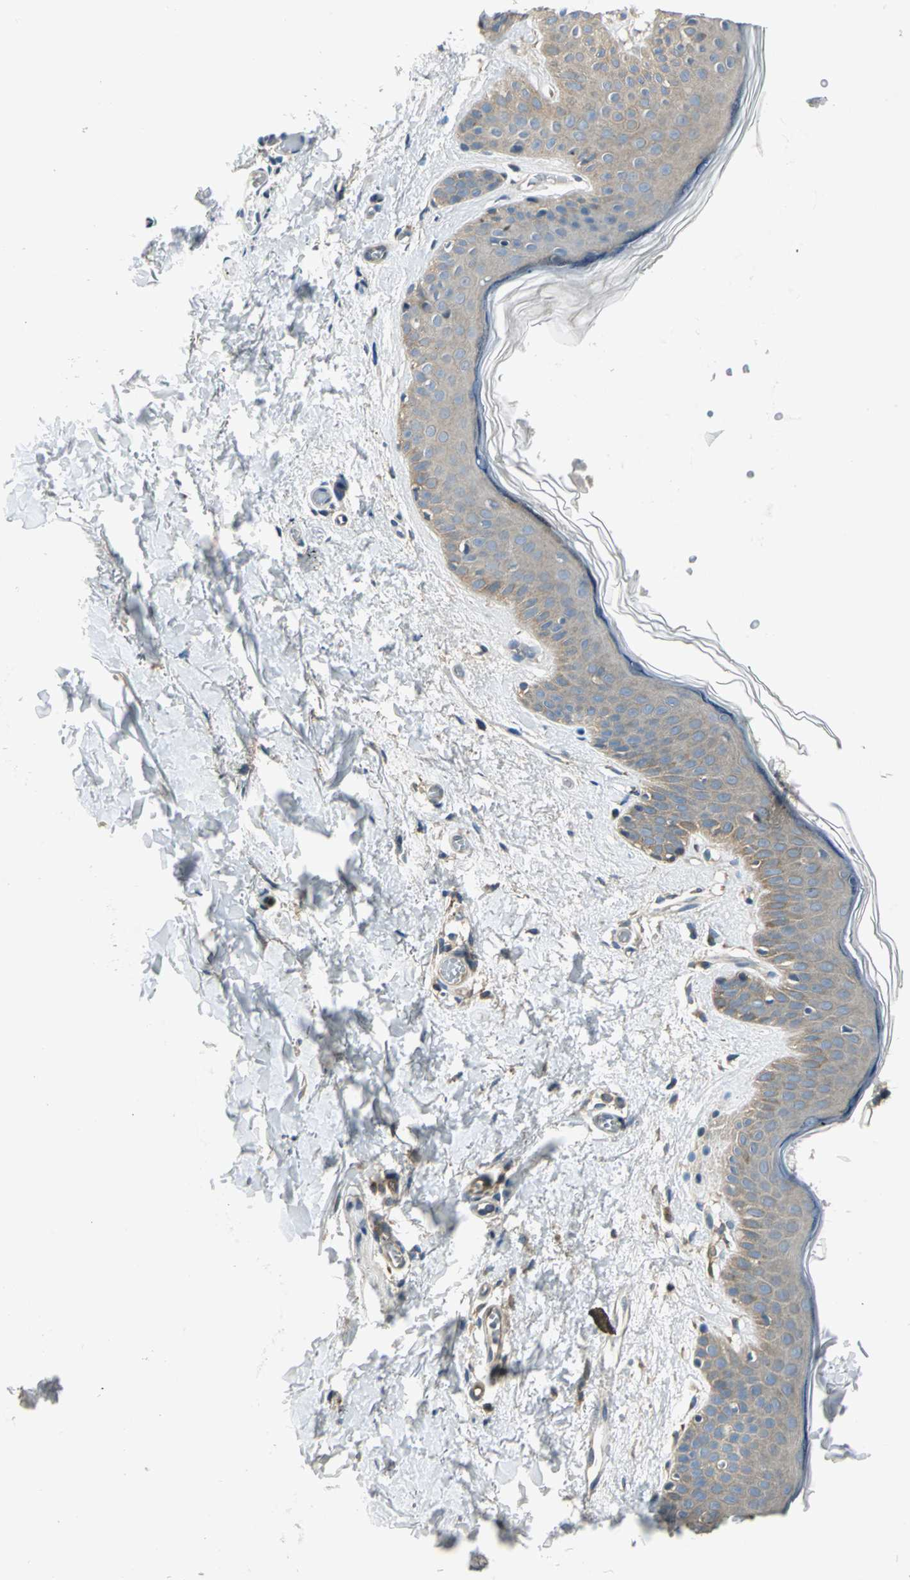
{"staining": {"intensity": "weak", "quantity": ">75%", "location": "cytoplasmic/membranous"}, "tissue": "skin", "cell_type": "Fibroblasts", "image_type": "normal", "snomed": [{"axis": "morphology", "description": "Normal tissue, NOS"}, {"axis": "topography", "description": "Skin"}], "caption": "This micrograph shows immunohistochemistry staining of unremarkable skin, with low weak cytoplasmic/membranous expression in approximately >75% of fibroblasts.", "gene": "PRKAA1", "patient": {"sex": "female", "age": 56}}